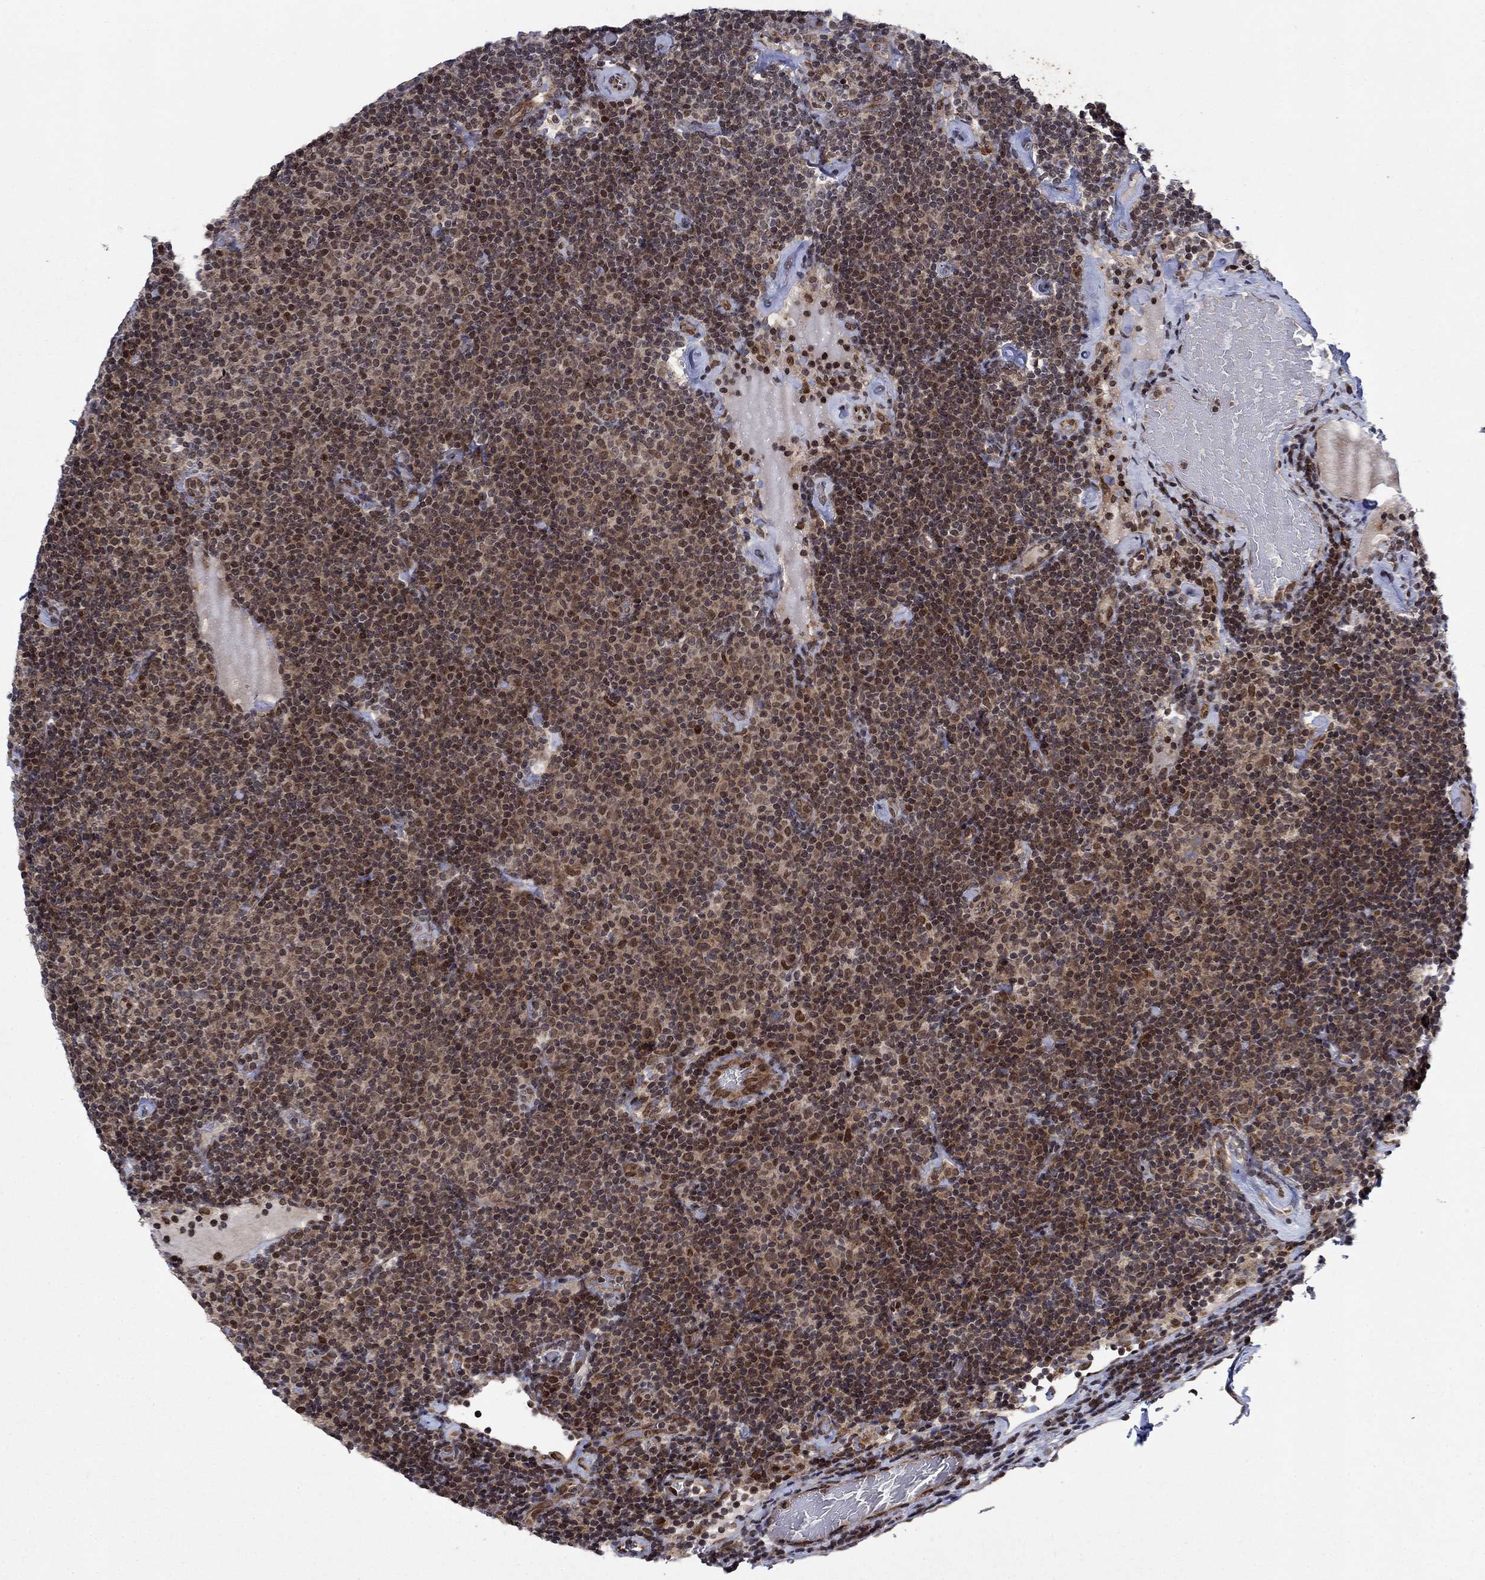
{"staining": {"intensity": "moderate", "quantity": "25%-75%", "location": "cytoplasmic/membranous,nuclear"}, "tissue": "lymphoma", "cell_type": "Tumor cells", "image_type": "cancer", "snomed": [{"axis": "morphology", "description": "Malignant lymphoma, non-Hodgkin's type, Low grade"}, {"axis": "topography", "description": "Lymph node"}], "caption": "Lymphoma was stained to show a protein in brown. There is medium levels of moderate cytoplasmic/membranous and nuclear positivity in approximately 25%-75% of tumor cells.", "gene": "PRICKLE4", "patient": {"sex": "male", "age": 81}}